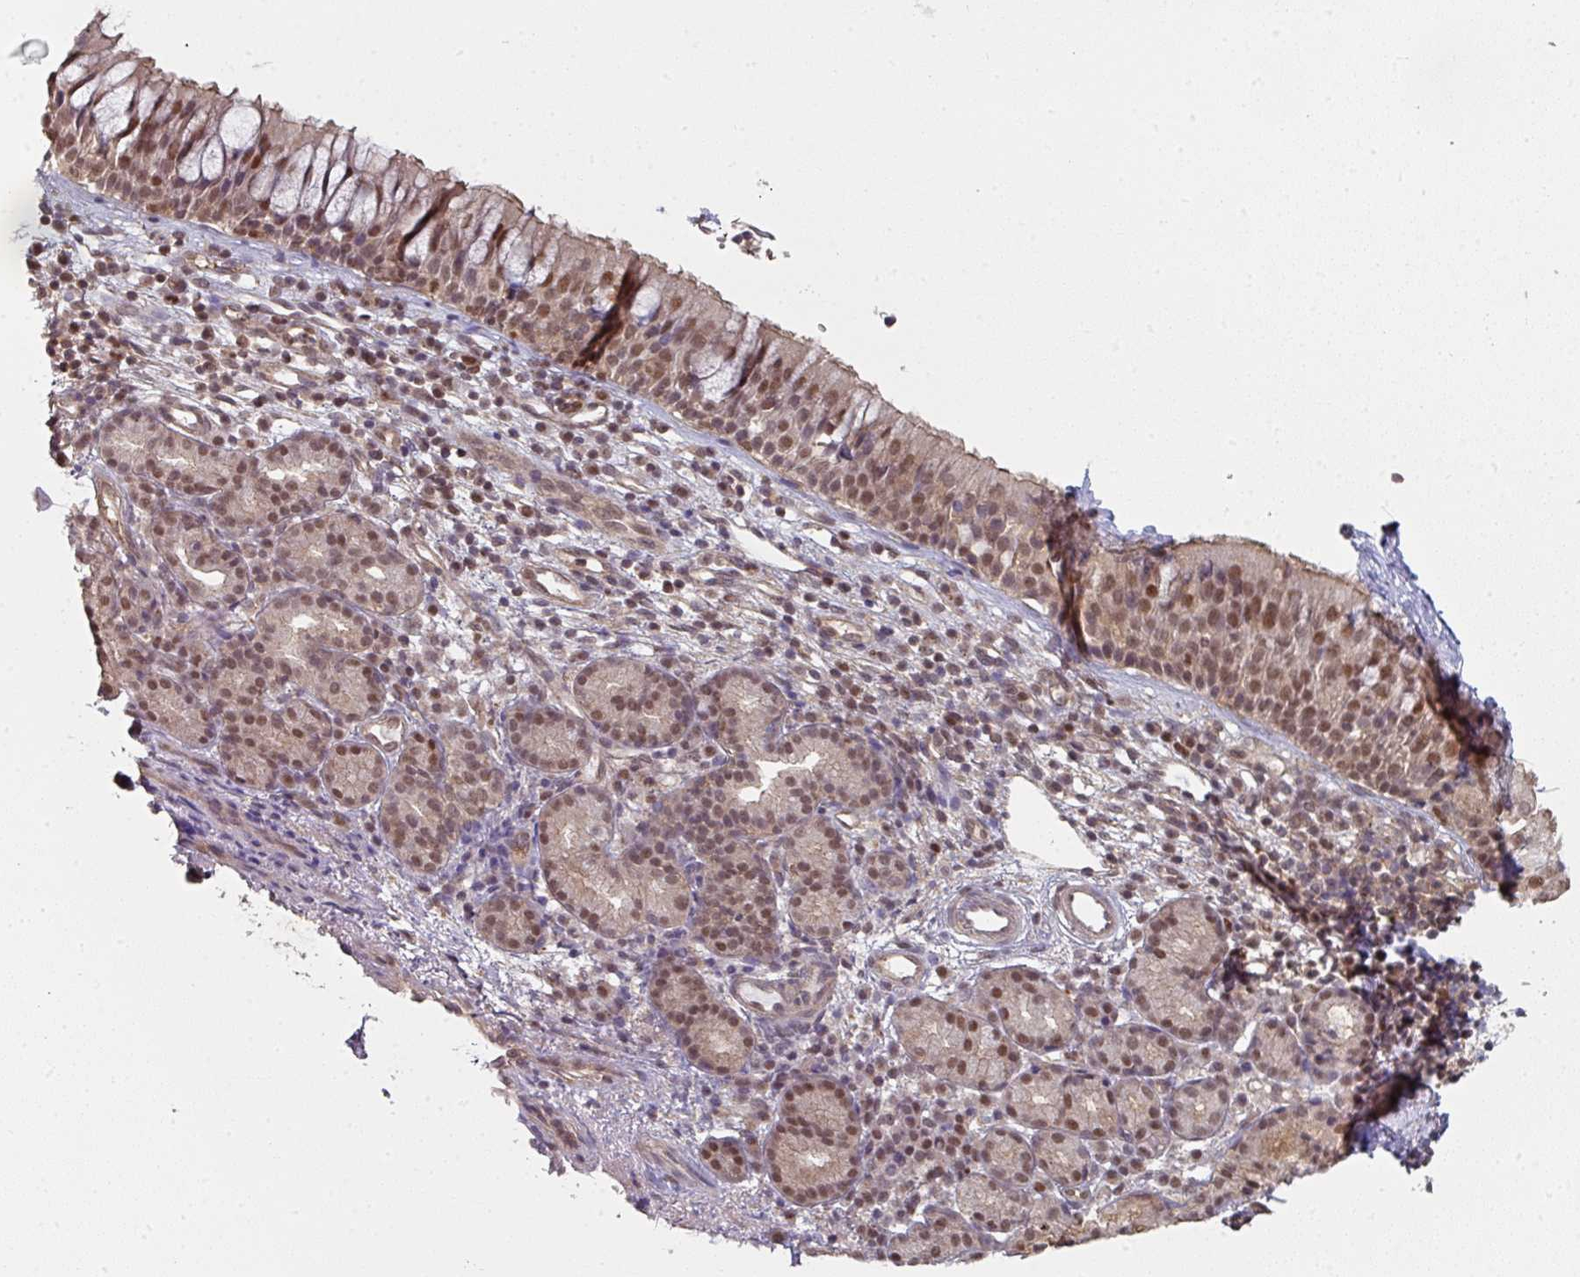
{"staining": {"intensity": "moderate", "quantity": ">75%", "location": "nuclear"}, "tissue": "nasopharynx", "cell_type": "Respiratory epithelial cells", "image_type": "normal", "snomed": [{"axis": "morphology", "description": "Normal tissue, NOS"}, {"axis": "topography", "description": "Nasopharynx"}], "caption": "Immunohistochemistry (IHC) photomicrograph of unremarkable nasopharynx stained for a protein (brown), which demonstrates medium levels of moderate nuclear expression in approximately >75% of respiratory epithelial cells.", "gene": "PSME3IP1", "patient": {"sex": "female", "age": 62}}